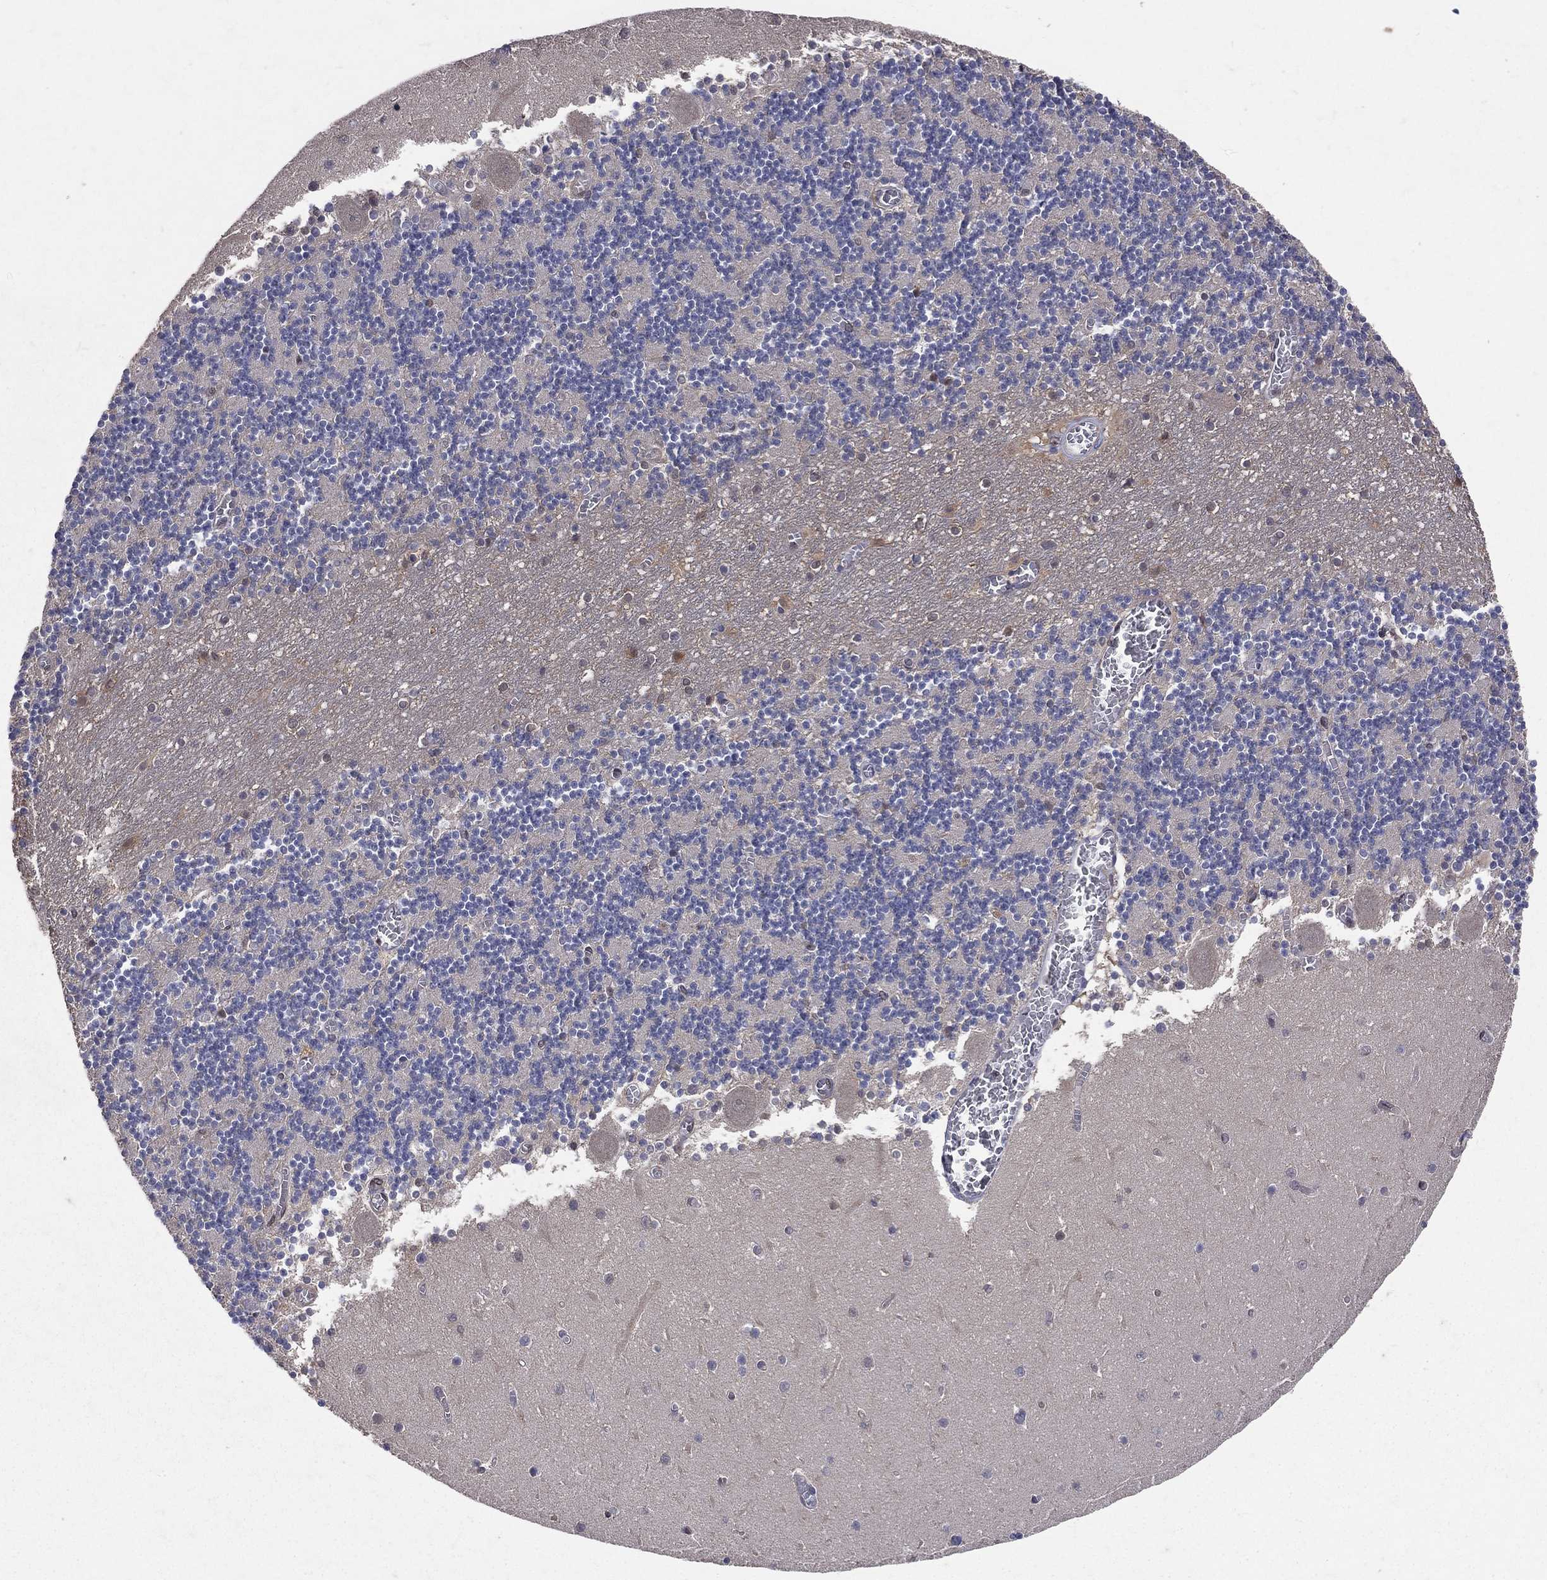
{"staining": {"intensity": "weak", "quantity": "<25%", "location": "cytoplasmic/membranous"}, "tissue": "cerebellum", "cell_type": "Cells in granular layer", "image_type": "normal", "snomed": [{"axis": "morphology", "description": "Normal tissue, NOS"}, {"axis": "topography", "description": "Cerebellum"}], "caption": "Micrograph shows no protein staining in cells in granular layer of benign cerebellum.", "gene": "GMPR2", "patient": {"sex": "female", "age": 28}}